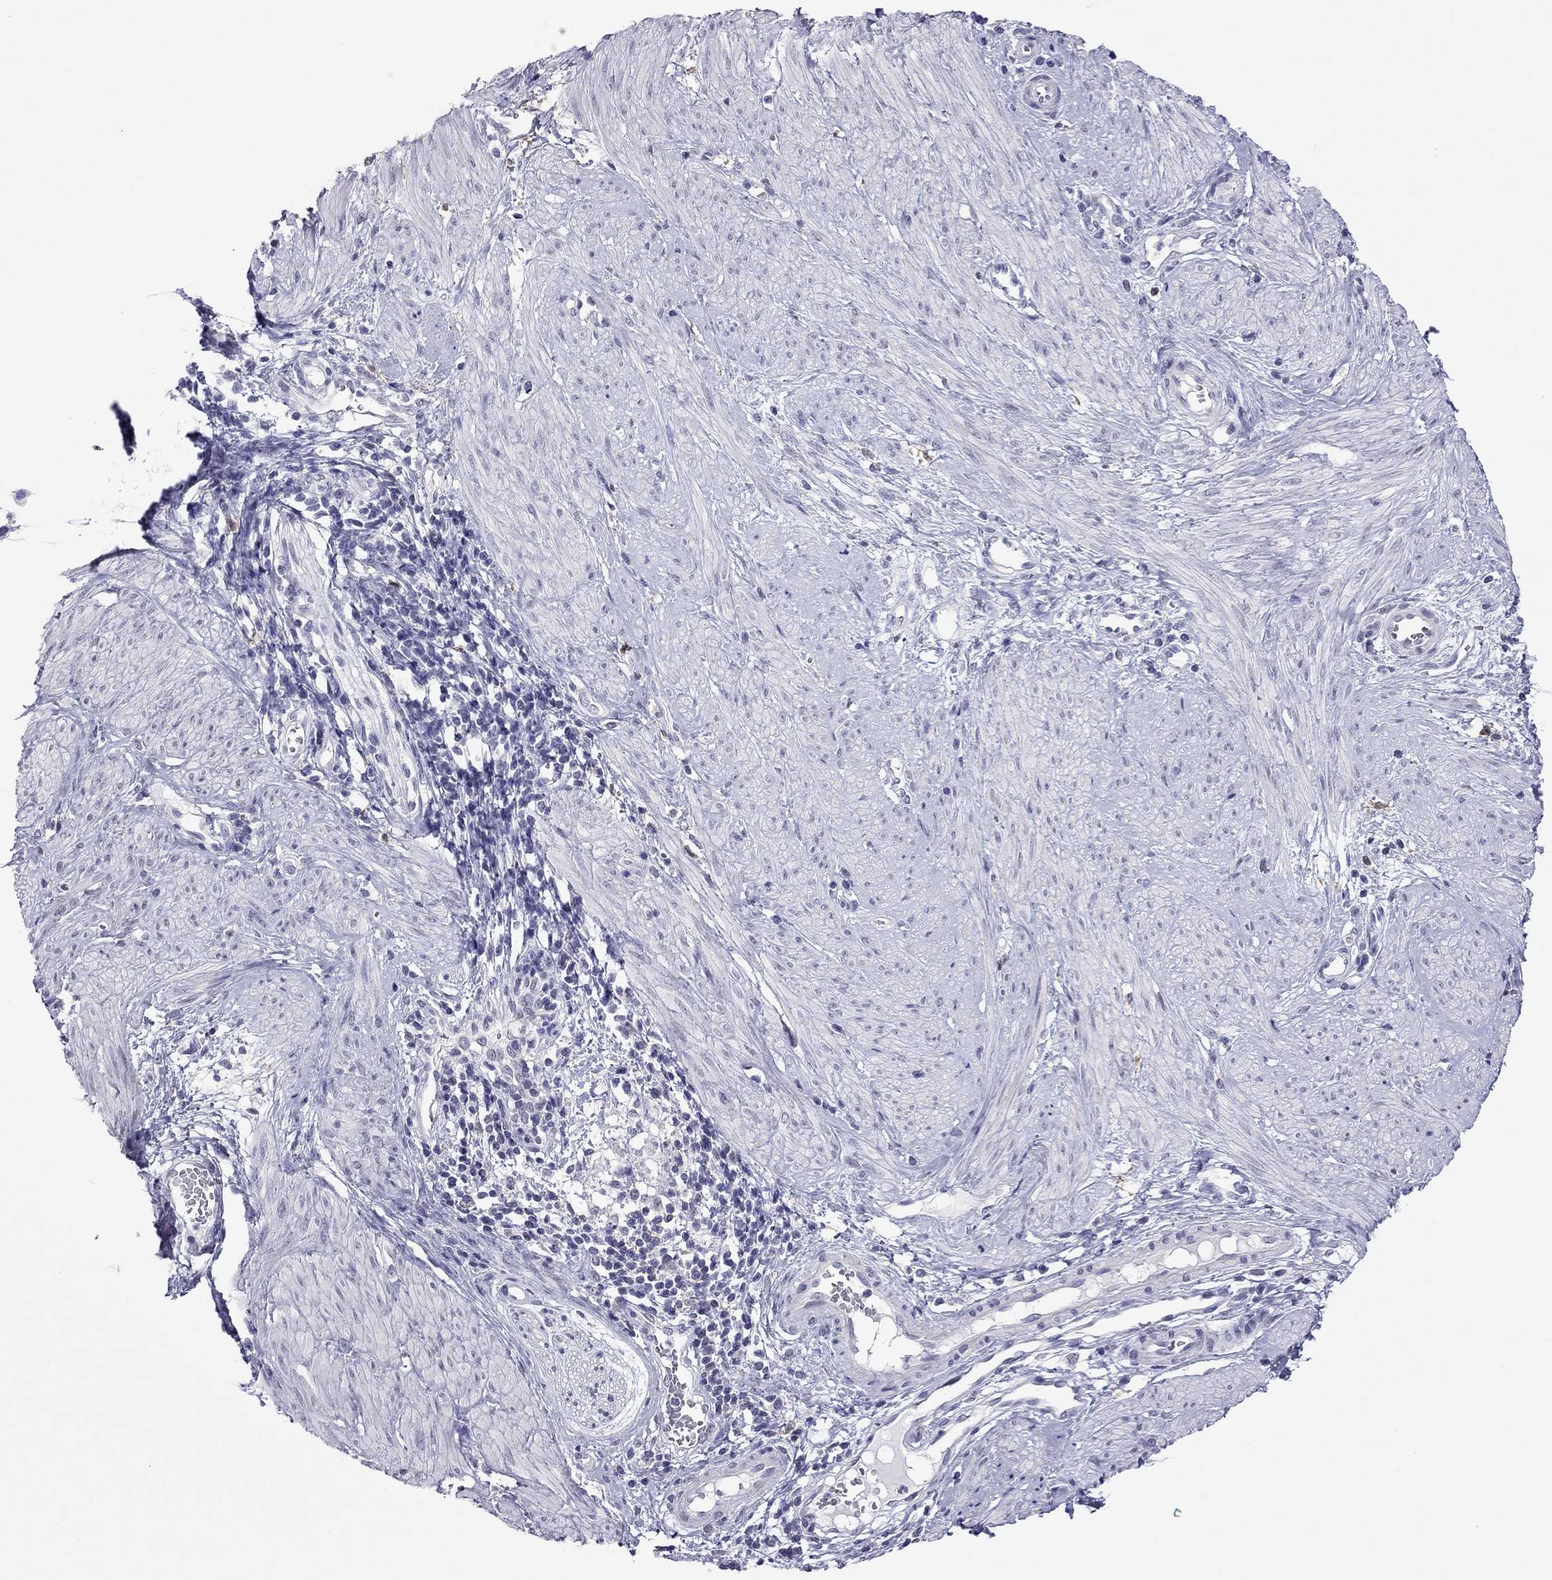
{"staining": {"intensity": "negative", "quantity": "none", "location": "none"}, "tissue": "cervical cancer", "cell_type": "Tumor cells", "image_type": "cancer", "snomed": [{"axis": "morphology", "description": "Squamous cell carcinoma, NOS"}, {"axis": "topography", "description": "Cervix"}], "caption": "Immunohistochemical staining of cervical cancer (squamous cell carcinoma) shows no significant staining in tumor cells.", "gene": "PPP1R3A", "patient": {"sex": "female", "age": 39}}